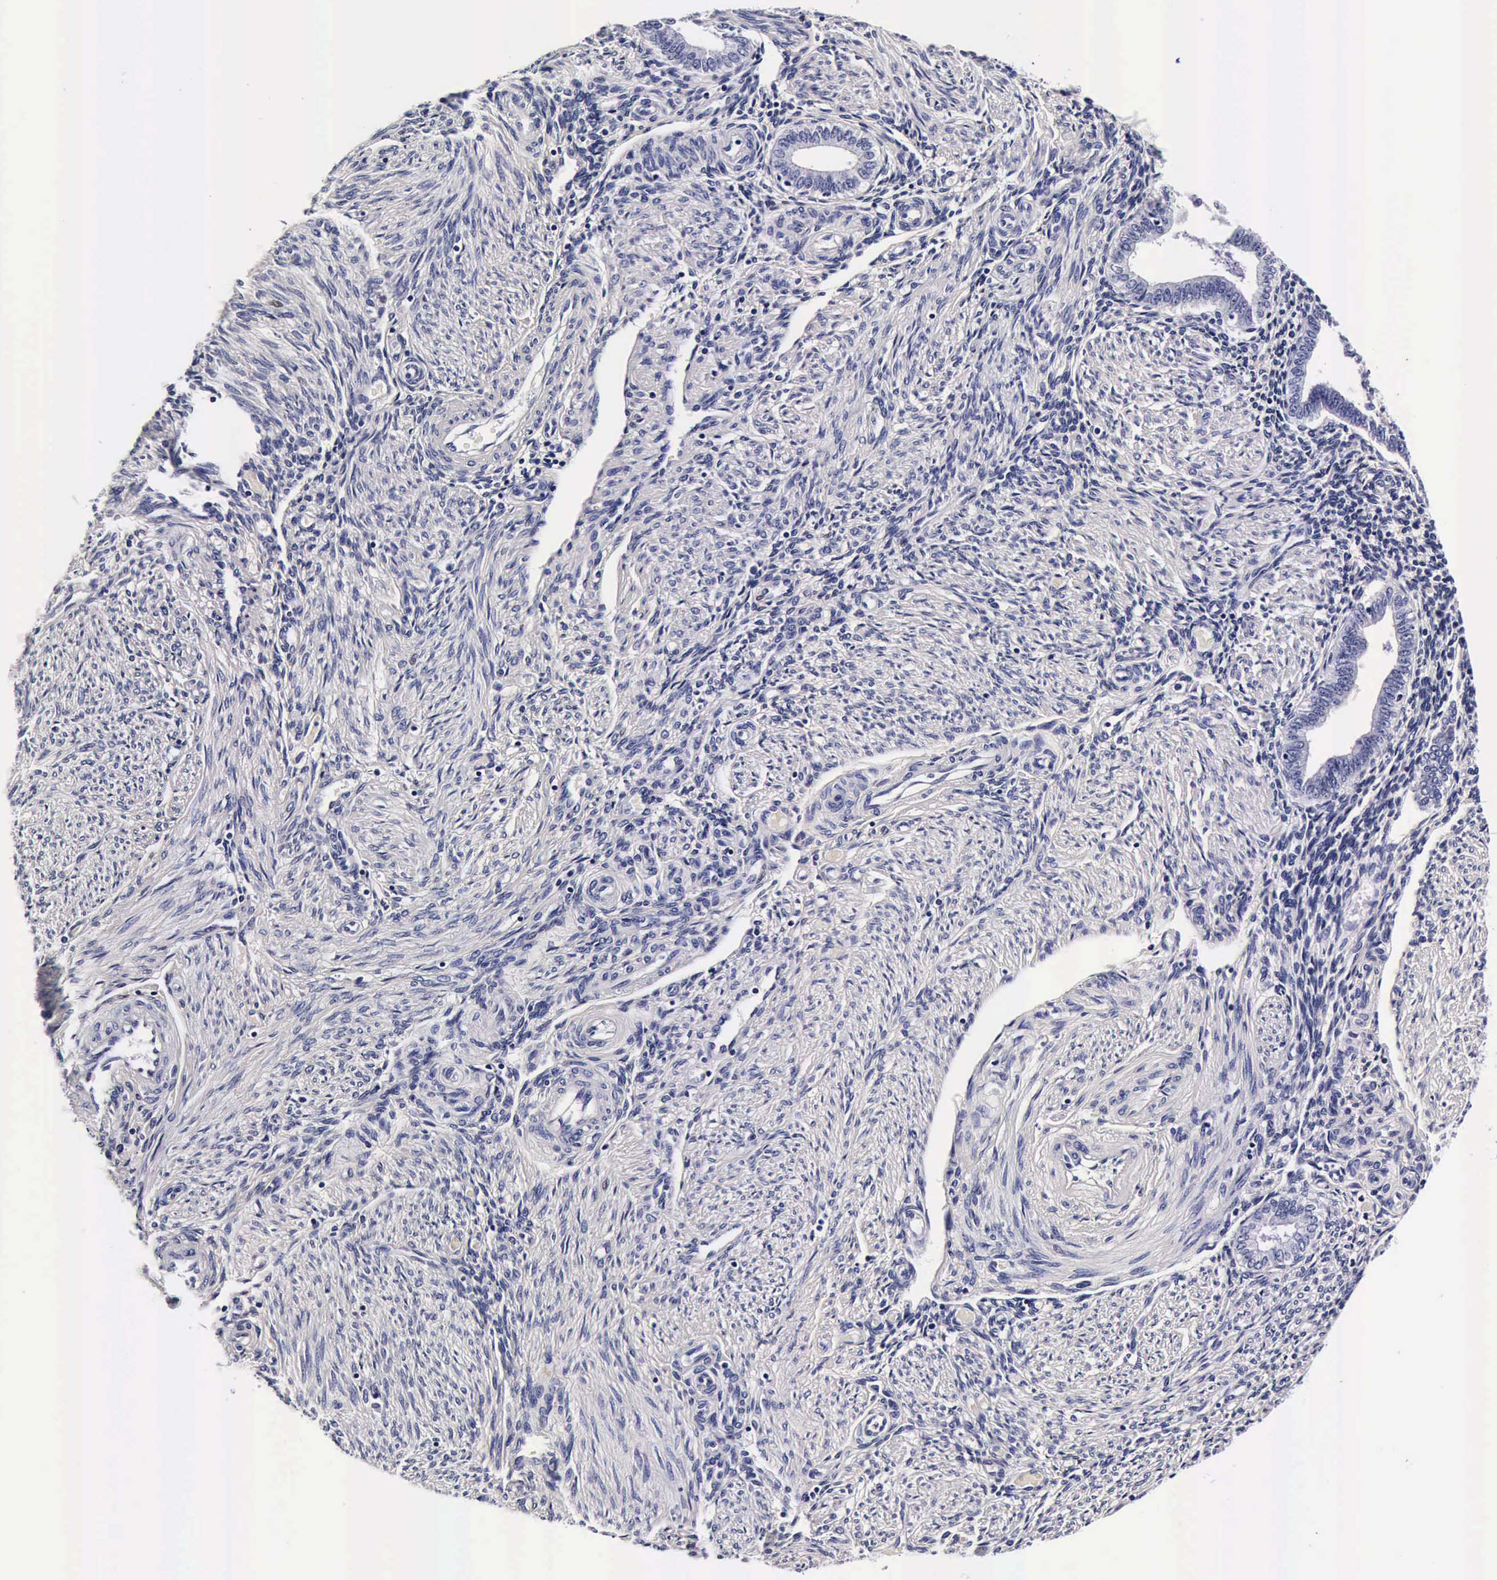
{"staining": {"intensity": "negative", "quantity": "none", "location": "none"}, "tissue": "endometrium", "cell_type": "Cells in endometrial stroma", "image_type": "normal", "snomed": [{"axis": "morphology", "description": "Normal tissue, NOS"}, {"axis": "topography", "description": "Endometrium"}], "caption": "DAB immunohistochemical staining of unremarkable human endometrium shows no significant expression in cells in endometrial stroma.", "gene": "IAPP", "patient": {"sex": "female", "age": 36}}